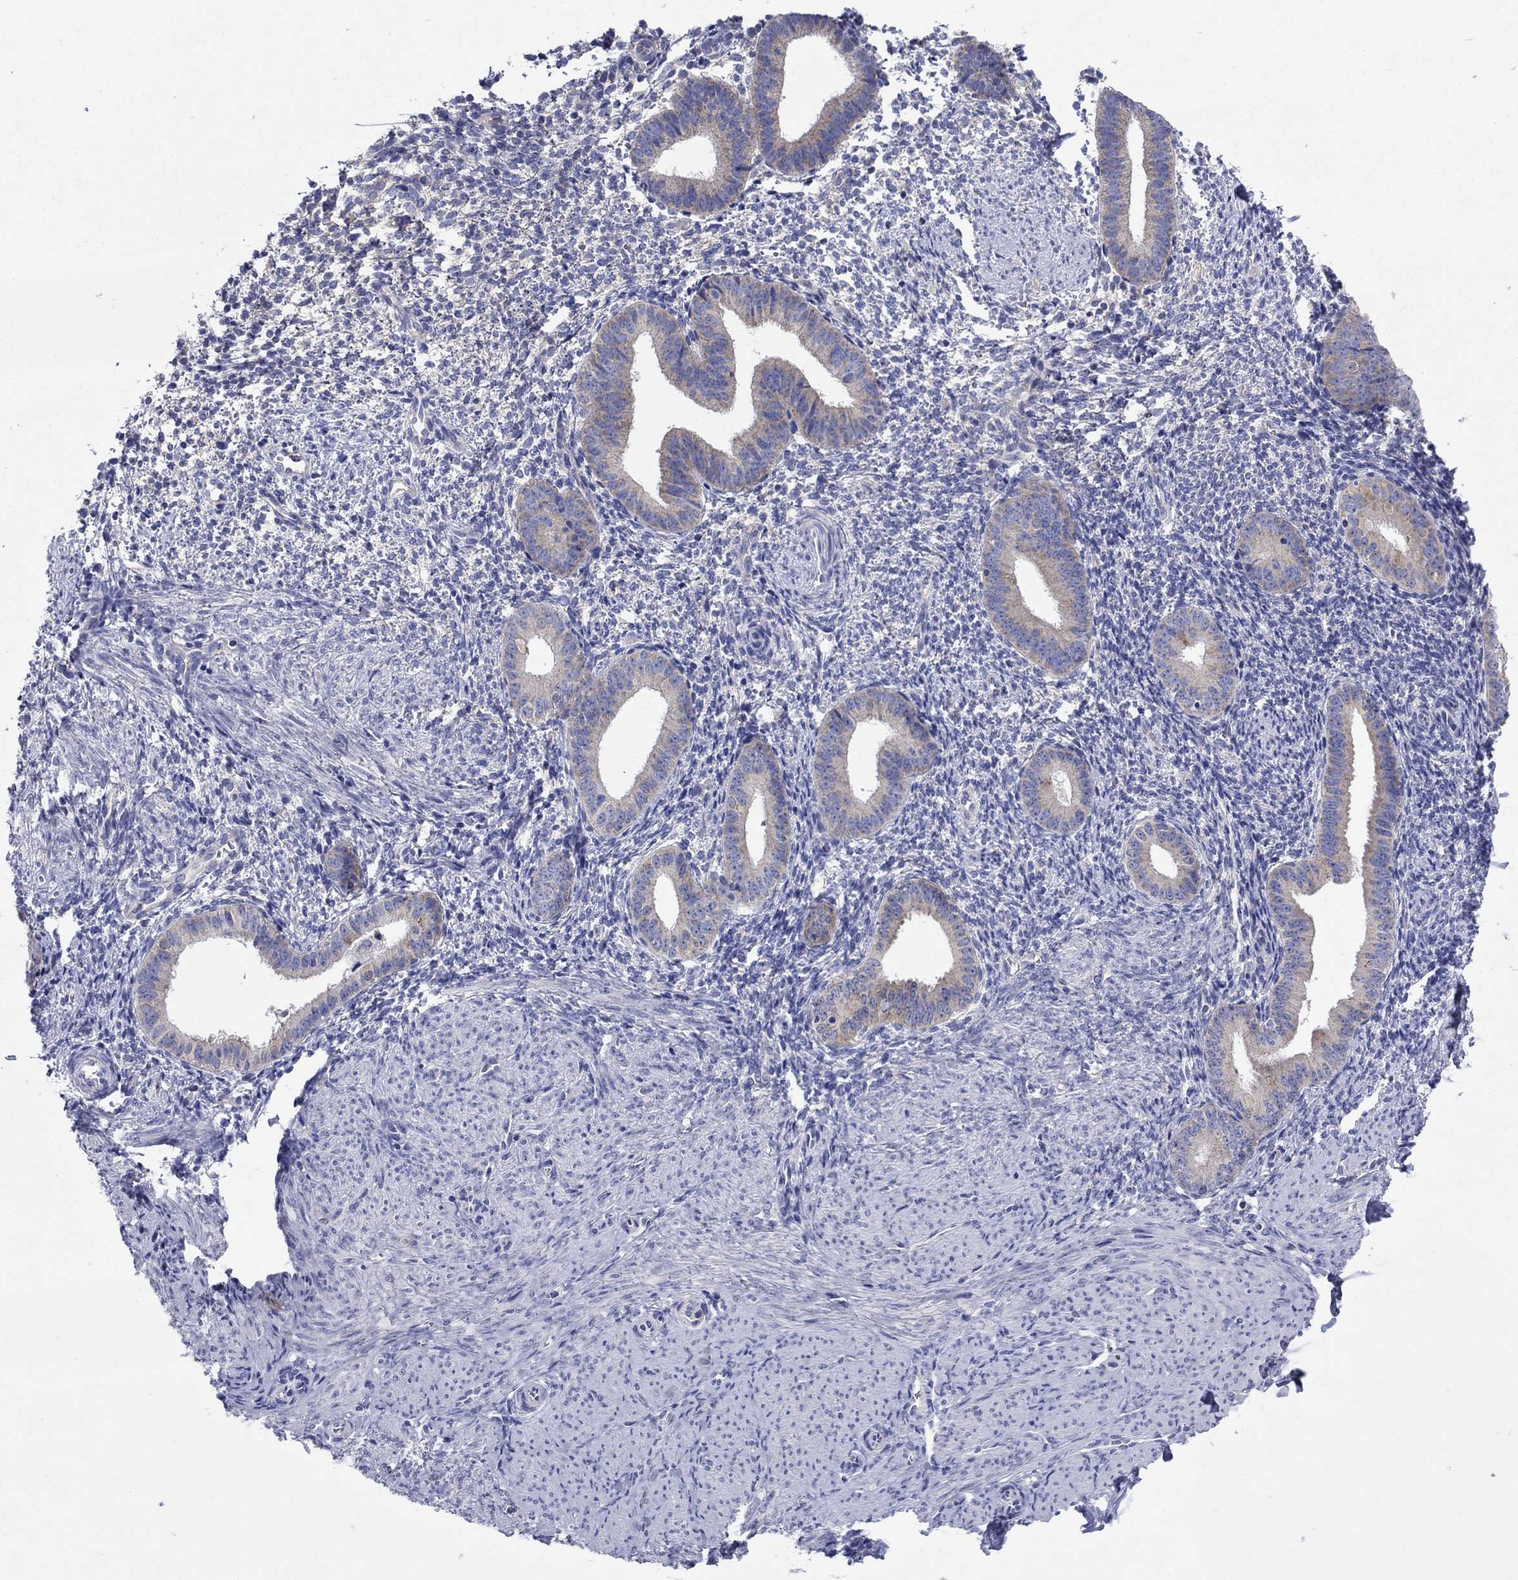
{"staining": {"intensity": "negative", "quantity": "none", "location": "none"}, "tissue": "endometrium", "cell_type": "Cells in endometrial stroma", "image_type": "normal", "snomed": [{"axis": "morphology", "description": "Normal tissue, NOS"}, {"axis": "topography", "description": "Endometrium"}], "caption": "Immunohistochemistry (IHC) of unremarkable human endometrium shows no expression in cells in endometrial stroma. (Brightfield microscopy of DAB immunohistochemistry at high magnification).", "gene": "SULT2B1", "patient": {"sex": "female", "age": 47}}